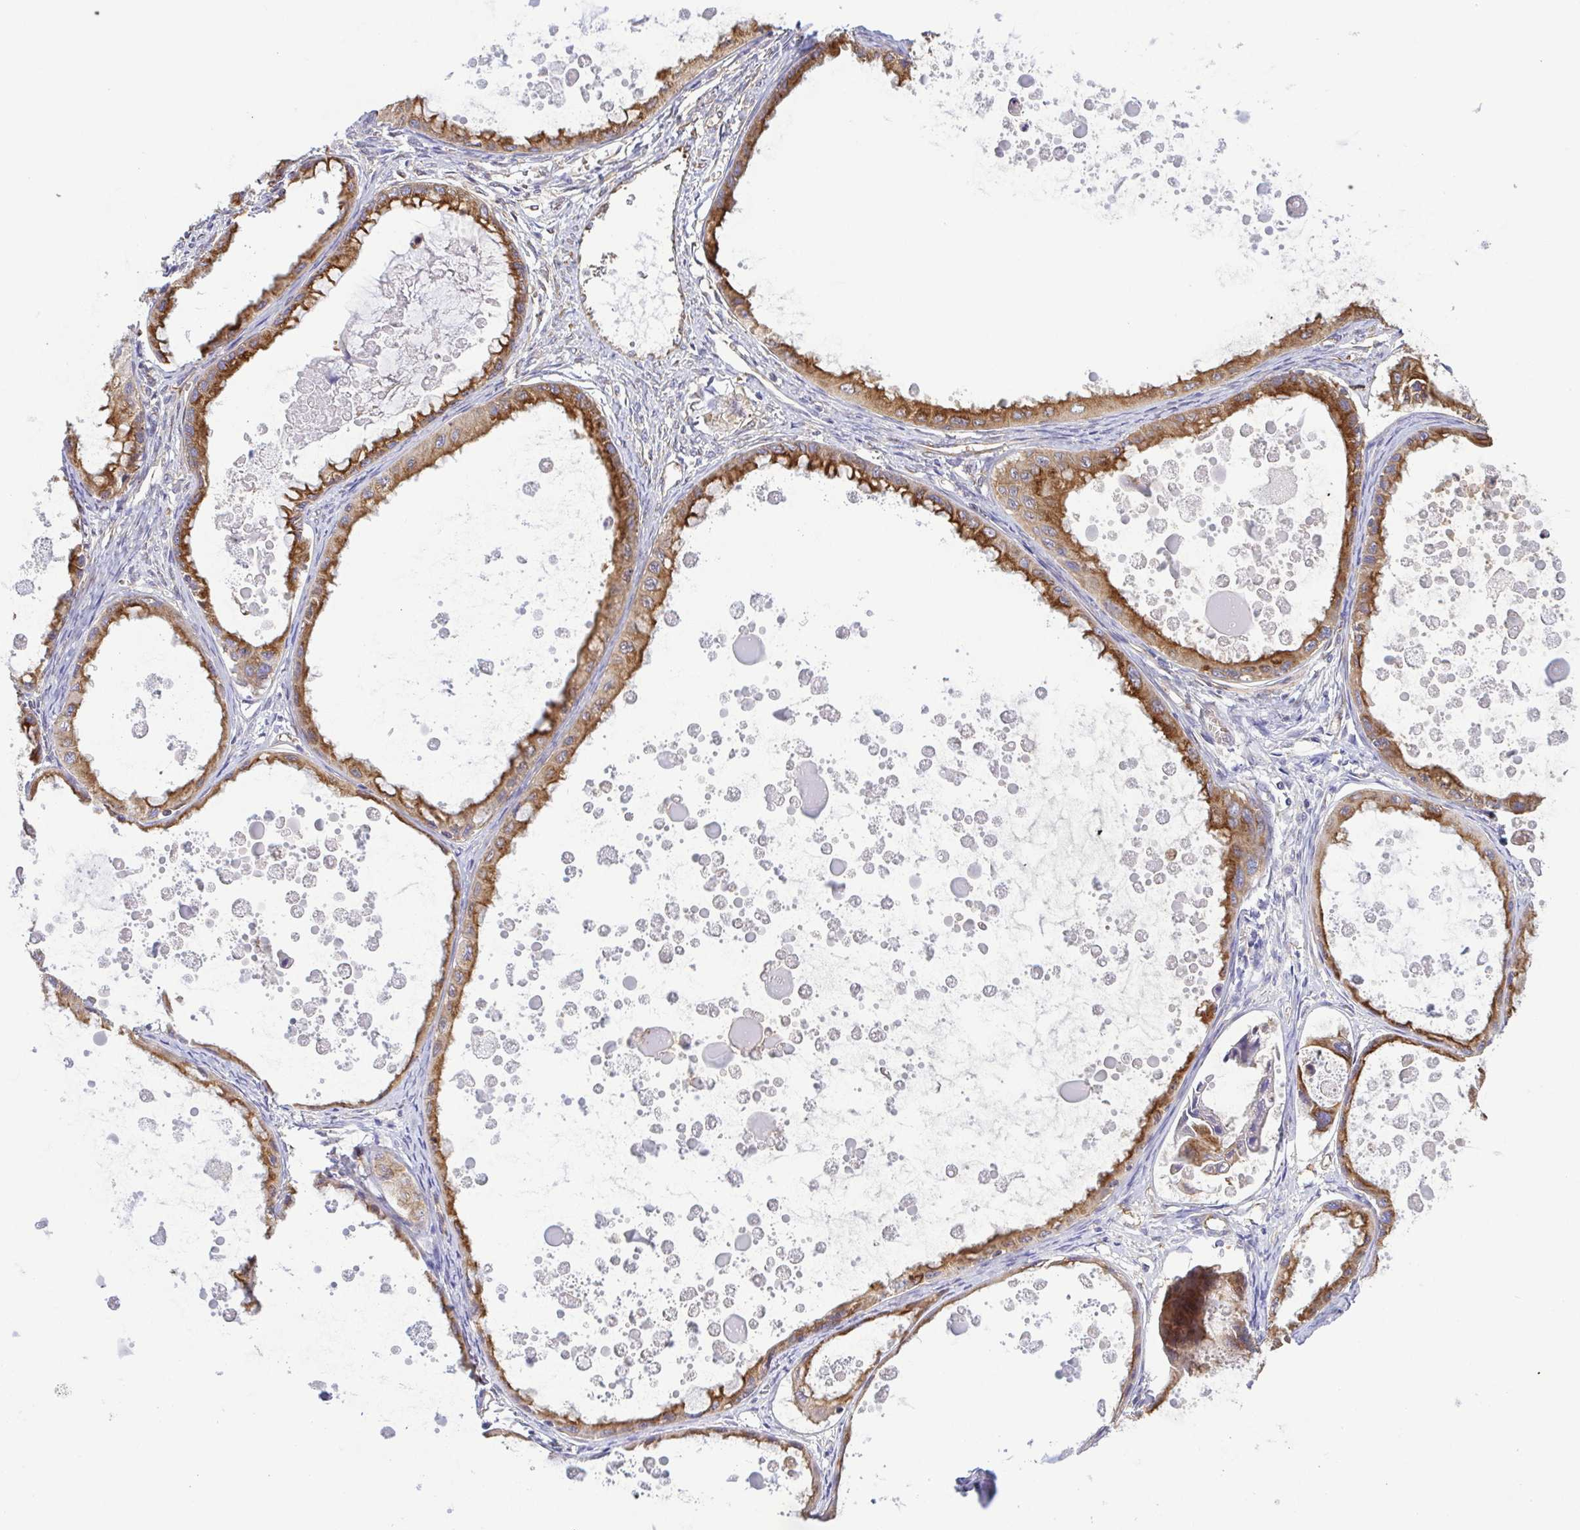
{"staining": {"intensity": "moderate", "quantity": ">75%", "location": "cytoplasmic/membranous"}, "tissue": "ovarian cancer", "cell_type": "Tumor cells", "image_type": "cancer", "snomed": [{"axis": "morphology", "description": "Cystadenocarcinoma, mucinous, NOS"}, {"axis": "topography", "description": "Ovary"}], "caption": "Tumor cells reveal medium levels of moderate cytoplasmic/membranous expression in approximately >75% of cells in human mucinous cystadenocarcinoma (ovarian).", "gene": "KIF5B", "patient": {"sex": "female", "age": 64}}